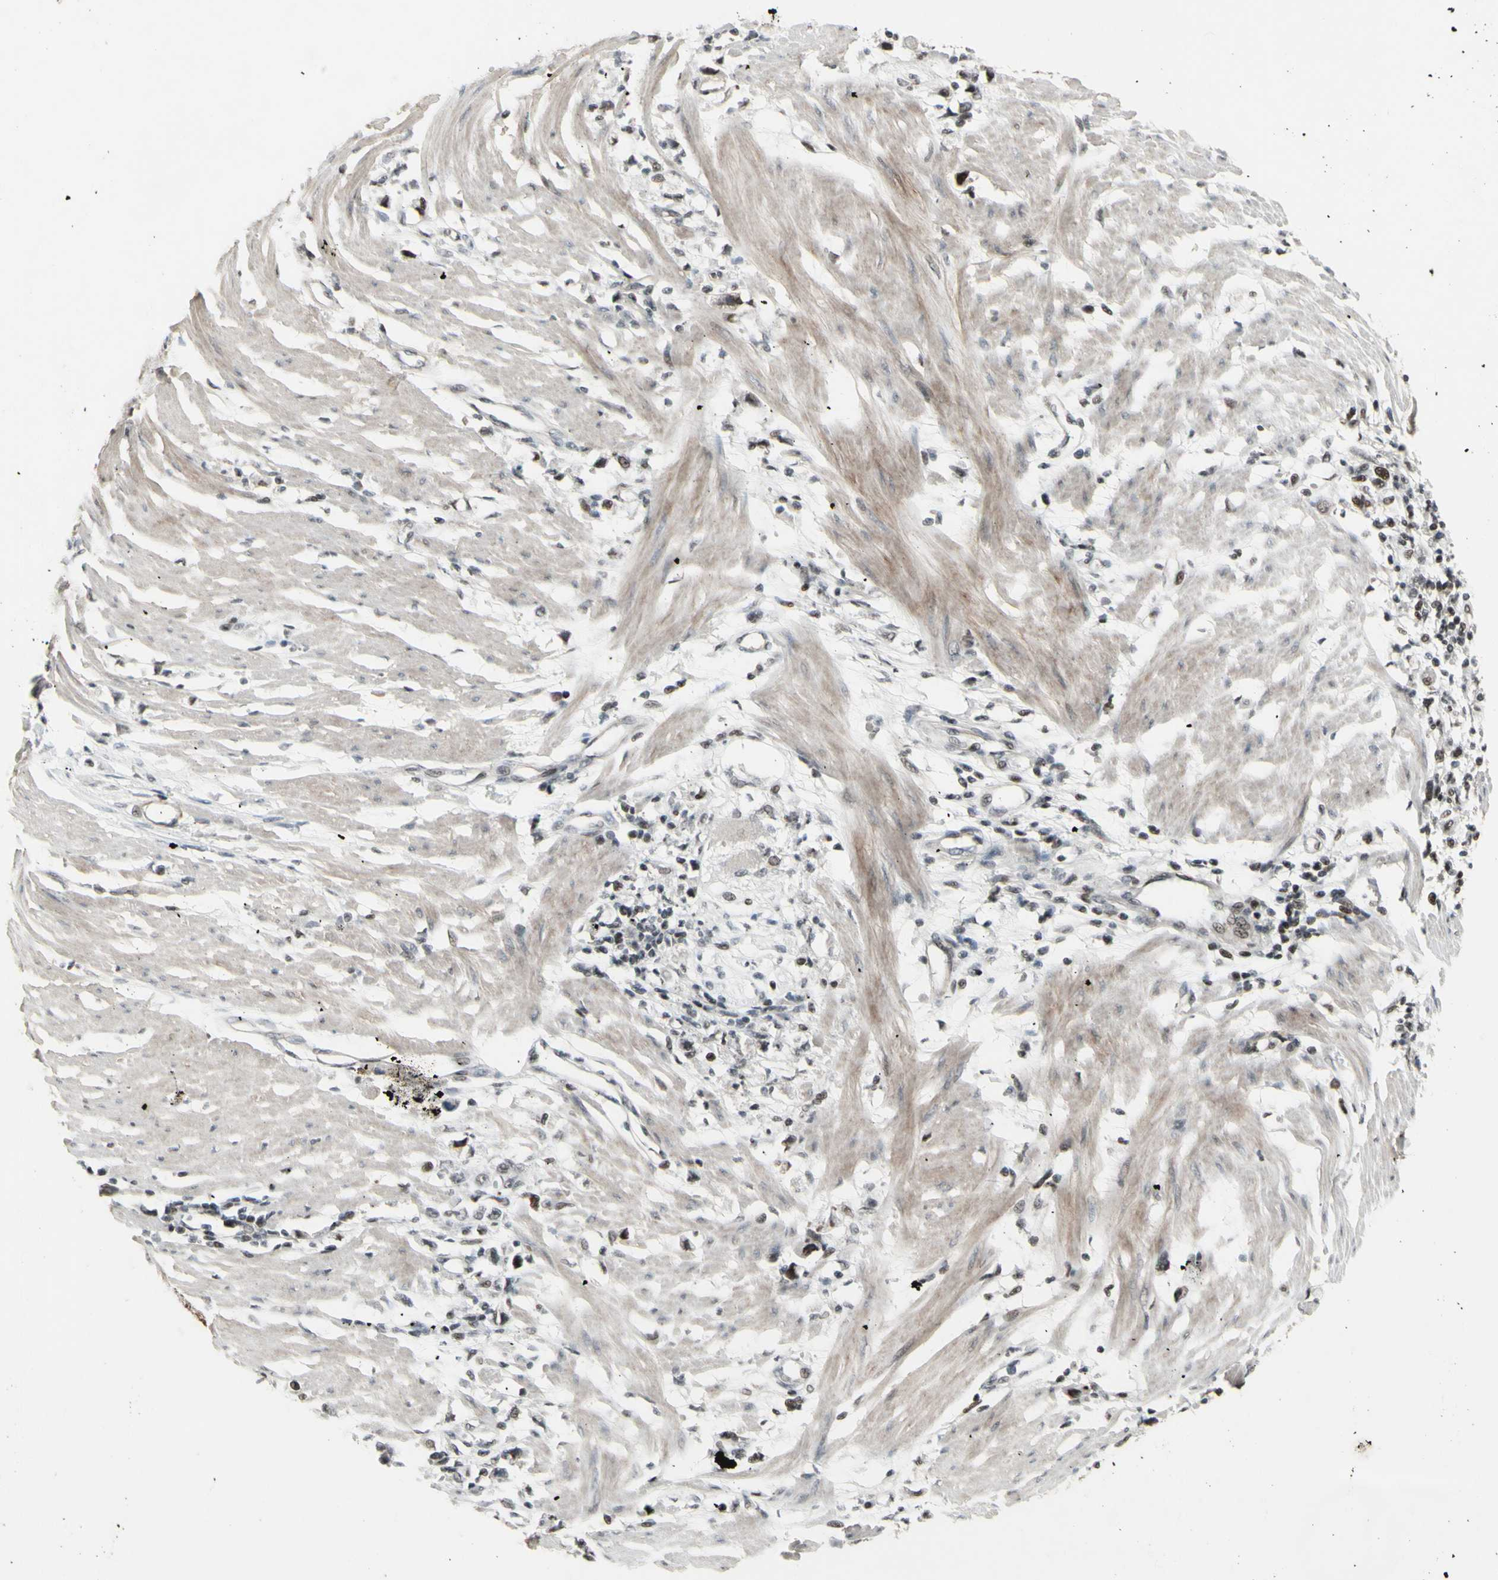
{"staining": {"intensity": "moderate", "quantity": "<25%", "location": "nuclear"}, "tissue": "stomach cancer", "cell_type": "Tumor cells", "image_type": "cancer", "snomed": [{"axis": "morphology", "description": "Adenocarcinoma, NOS"}, {"axis": "topography", "description": "Stomach"}], "caption": "Immunohistochemistry photomicrograph of neoplastic tissue: stomach adenocarcinoma stained using immunohistochemistry exhibits low levels of moderate protein expression localized specifically in the nuclear of tumor cells, appearing as a nuclear brown color.", "gene": "SUPT6H", "patient": {"sex": "female", "age": 59}}